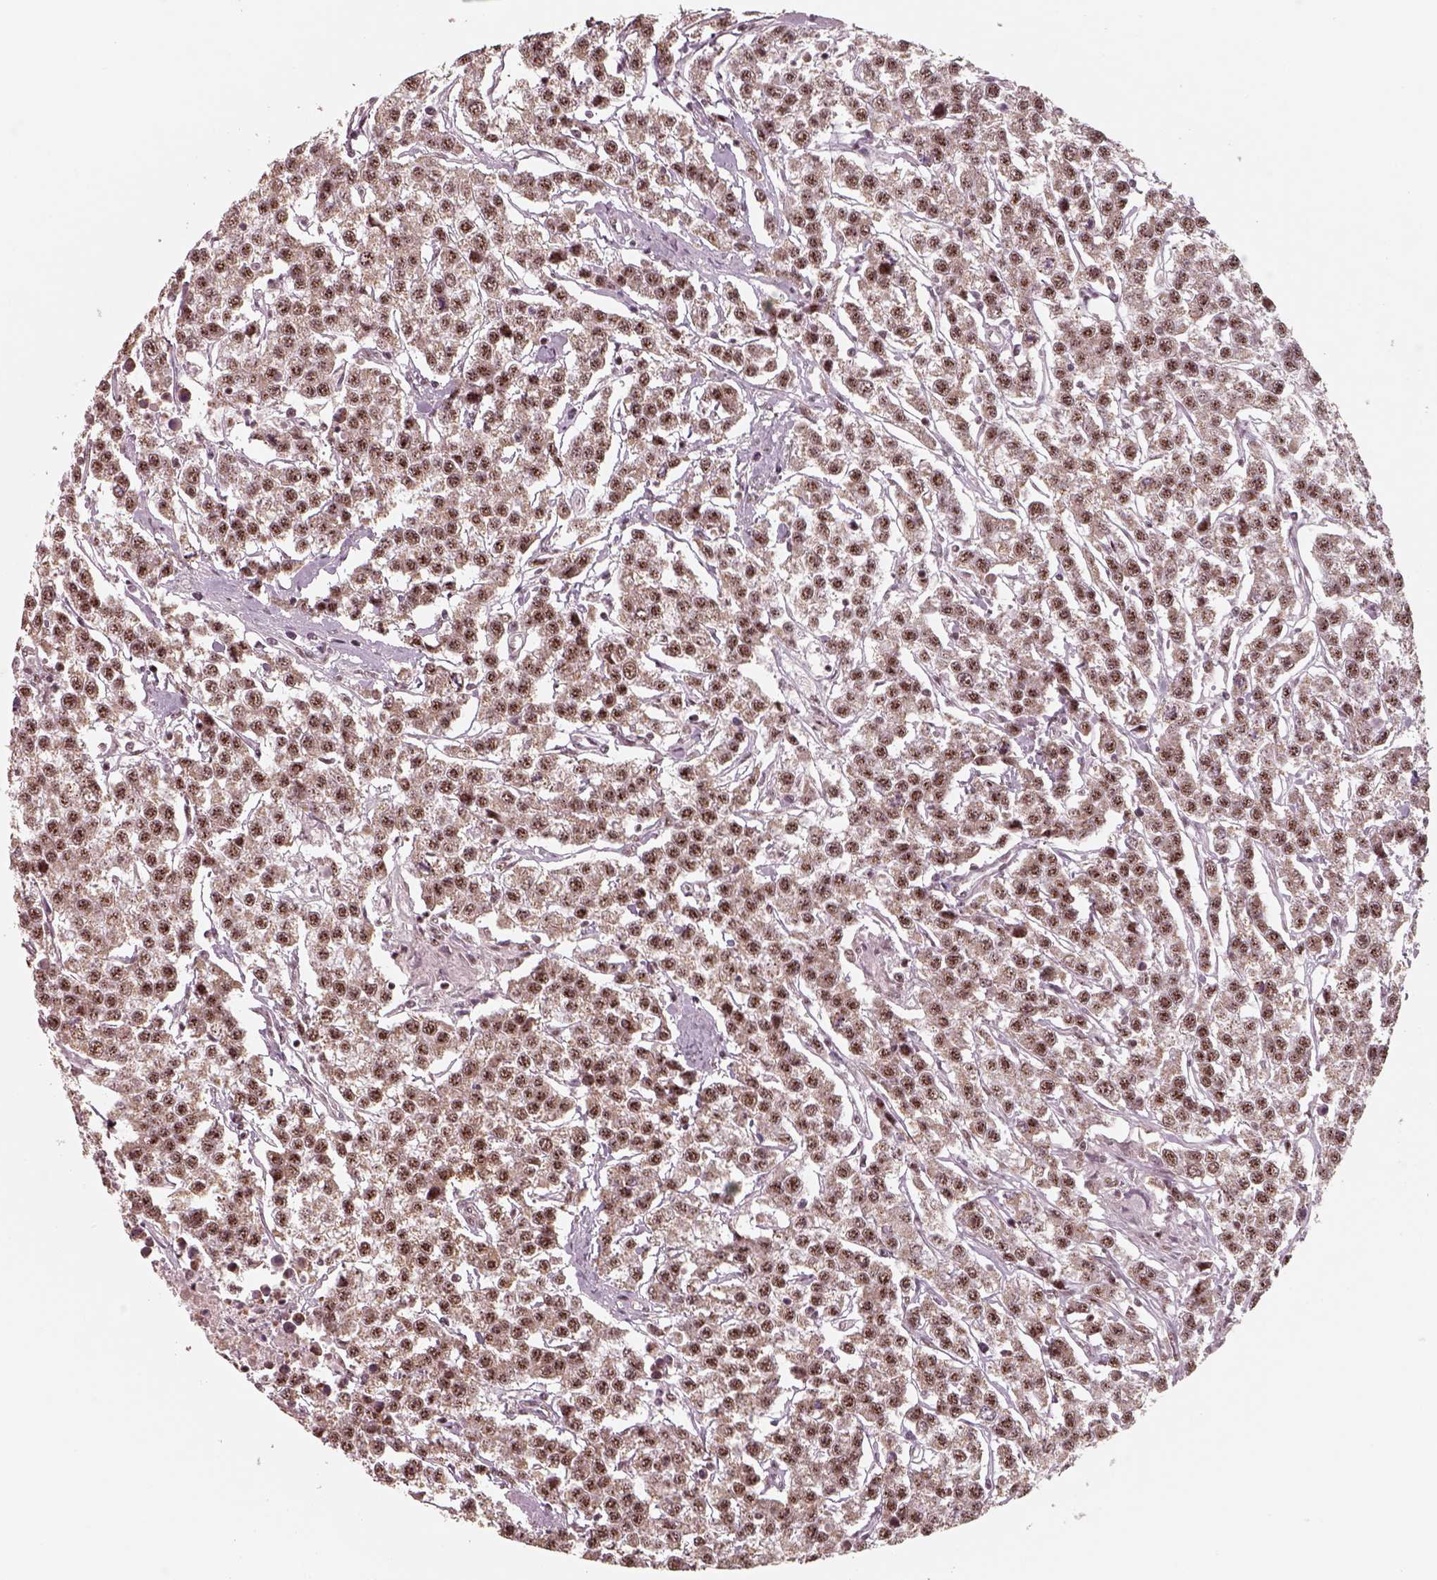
{"staining": {"intensity": "moderate", "quantity": ">75%", "location": "nuclear"}, "tissue": "testis cancer", "cell_type": "Tumor cells", "image_type": "cancer", "snomed": [{"axis": "morphology", "description": "Seminoma, NOS"}, {"axis": "topography", "description": "Testis"}], "caption": "This is an image of immunohistochemistry staining of testis seminoma, which shows moderate staining in the nuclear of tumor cells.", "gene": "ATXN7L3", "patient": {"sex": "male", "age": 59}}